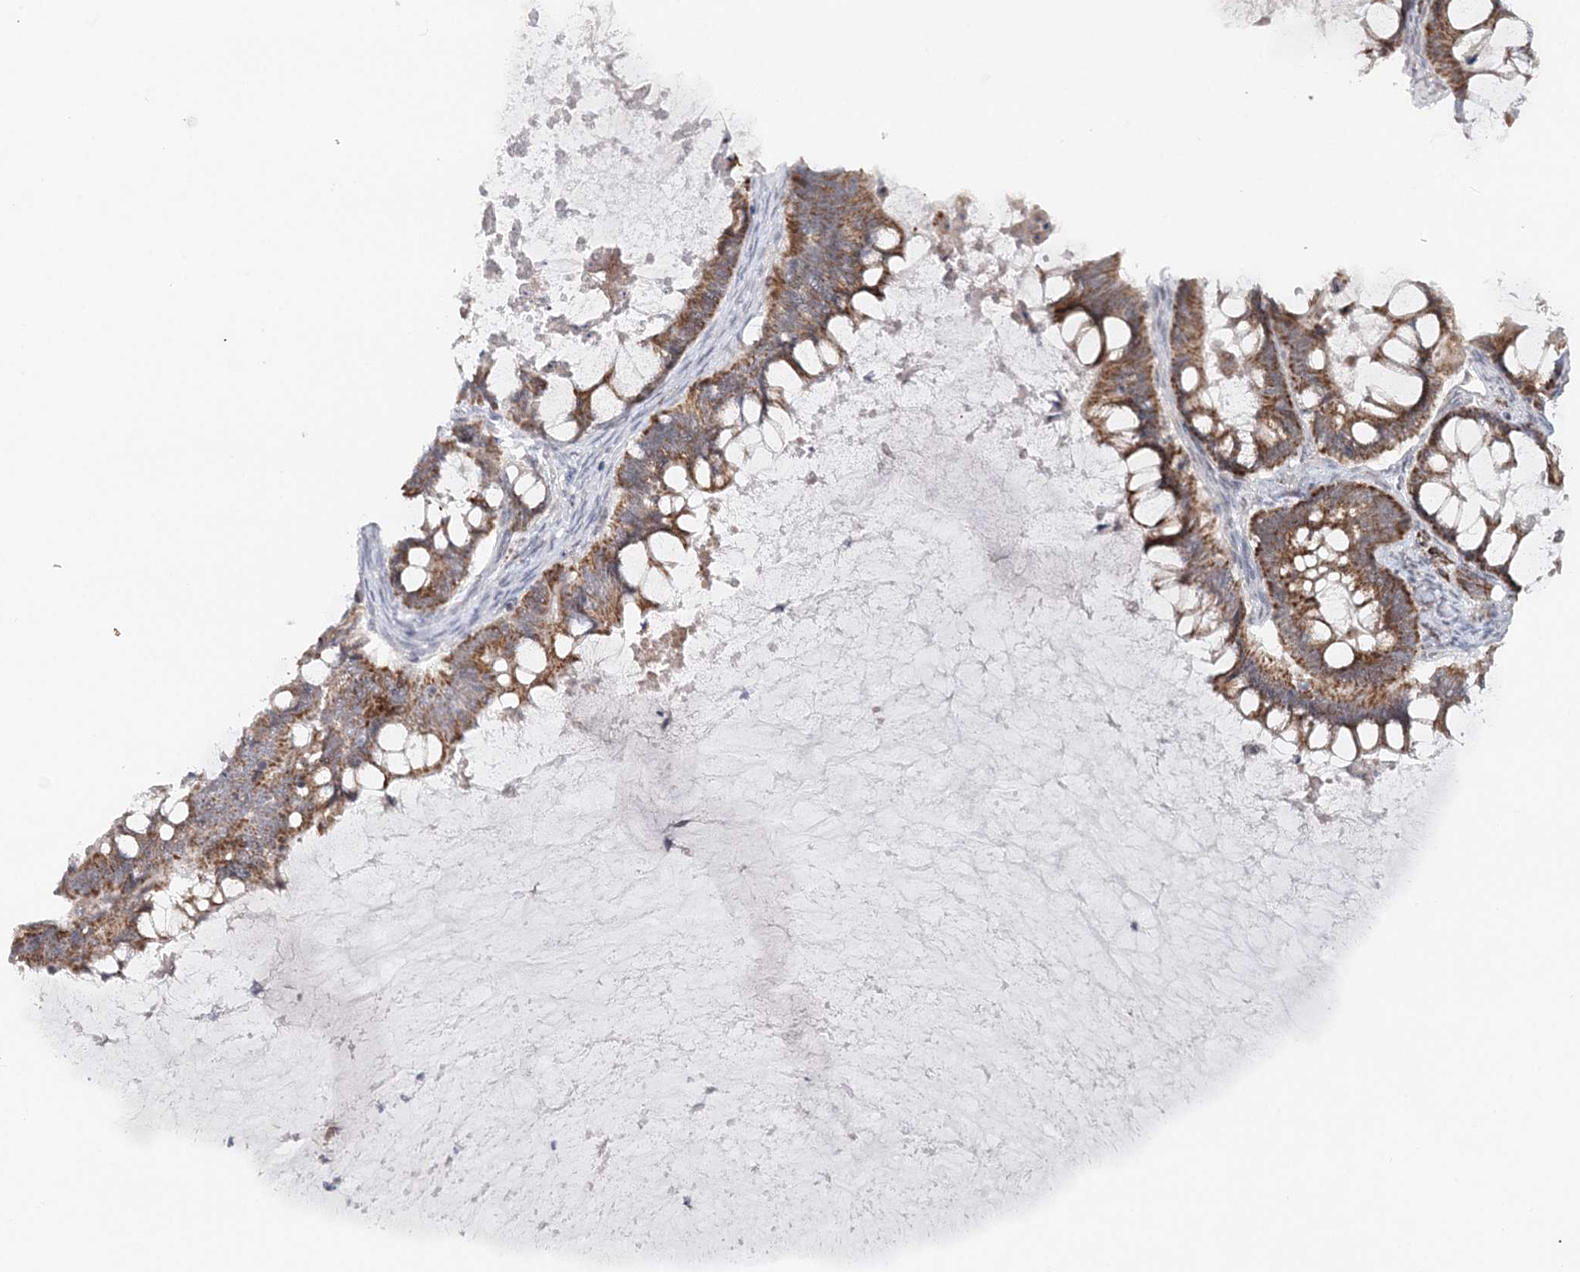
{"staining": {"intensity": "moderate", "quantity": ">75%", "location": "cytoplasmic/membranous"}, "tissue": "ovarian cancer", "cell_type": "Tumor cells", "image_type": "cancer", "snomed": [{"axis": "morphology", "description": "Cystadenocarcinoma, mucinous, NOS"}, {"axis": "topography", "description": "Ovary"}], "caption": "About >75% of tumor cells in mucinous cystadenocarcinoma (ovarian) show moderate cytoplasmic/membranous protein staining as visualized by brown immunohistochemical staining.", "gene": "RNF150", "patient": {"sex": "female", "age": 61}}